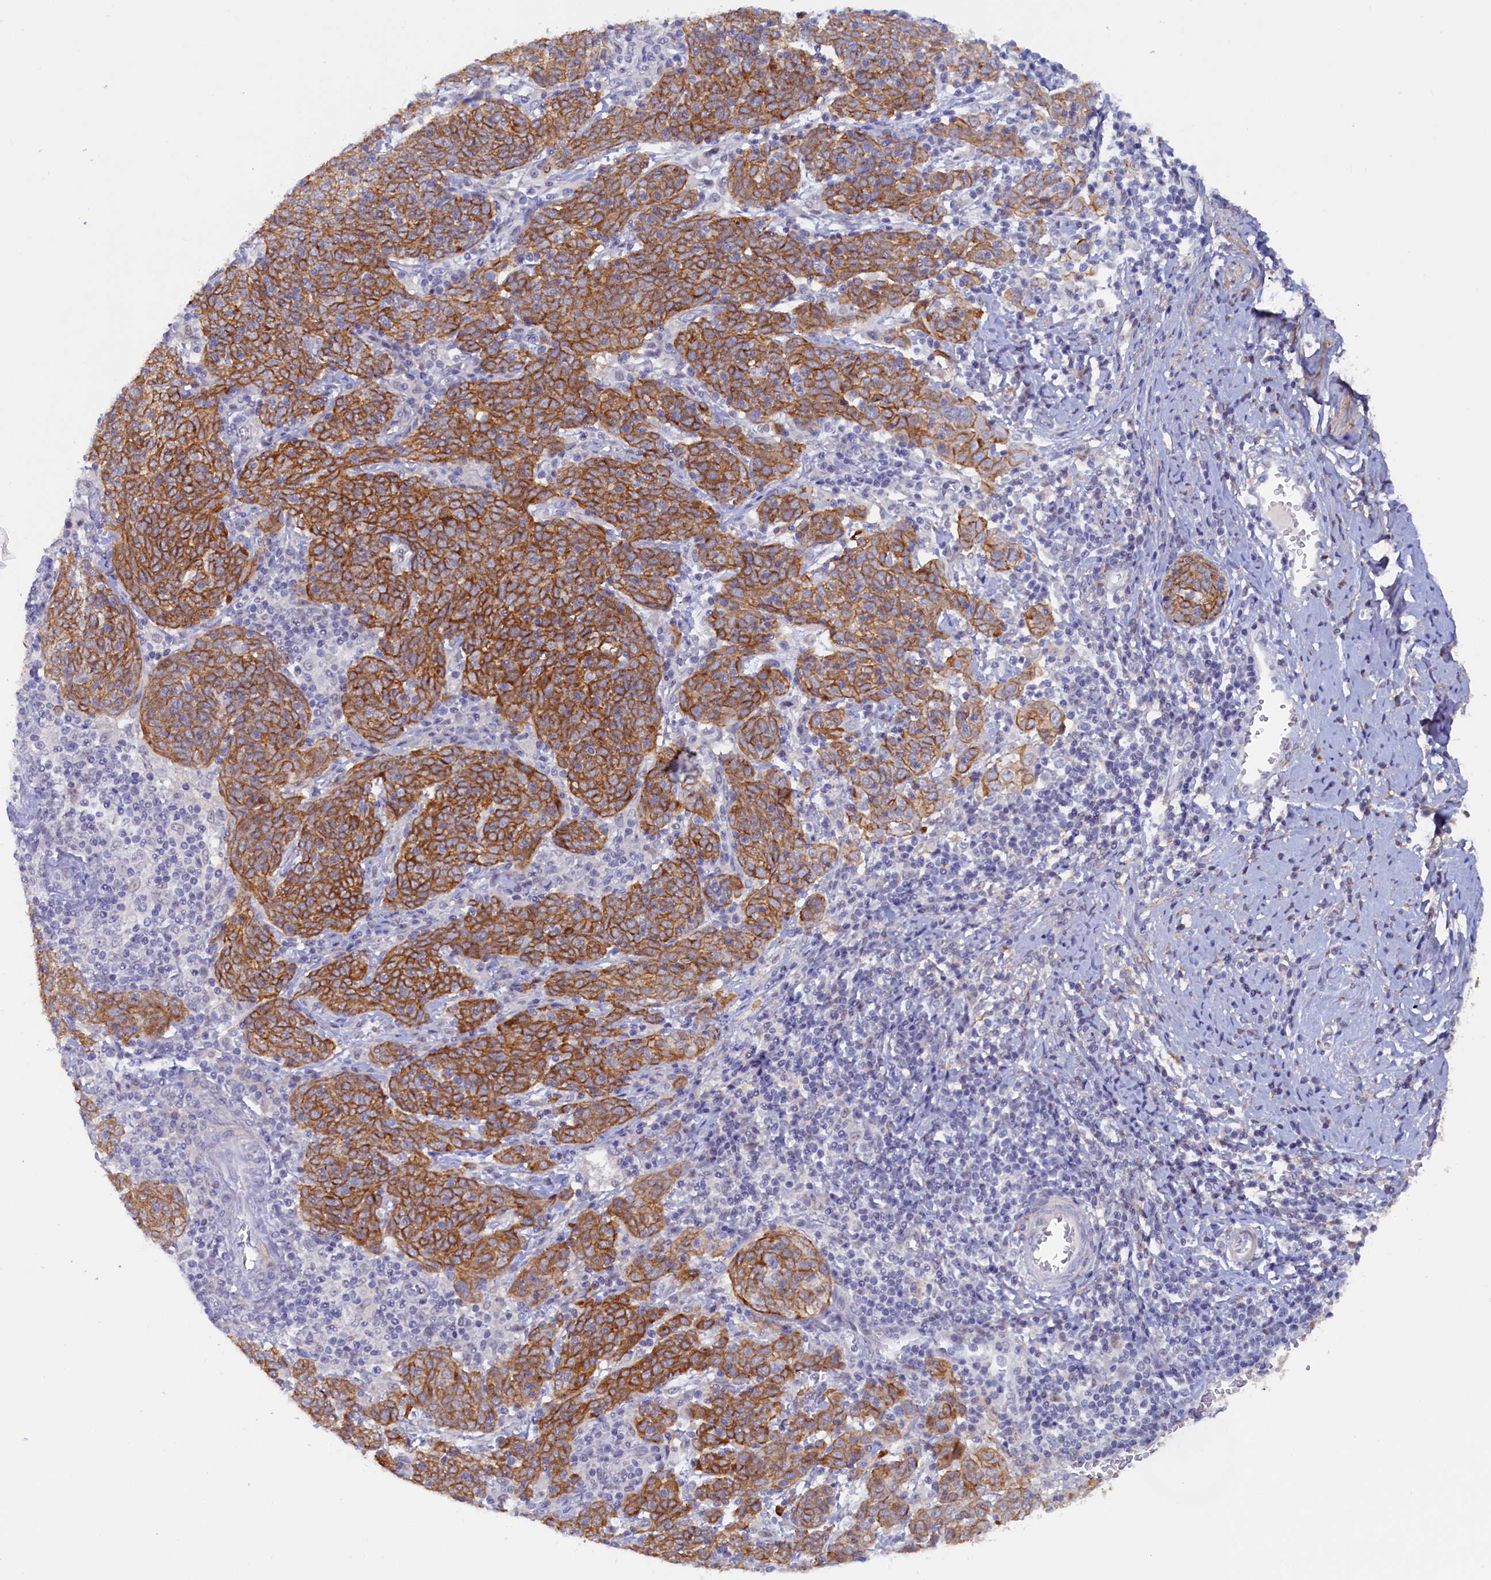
{"staining": {"intensity": "moderate", "quantity": ">75%", "location": "cytoplasmic/membranous"}, "tissue": "cervical cancer", "cell_type": "Tumor cells", "image_type": "cancer", "snomed": [{"axis": "morphology", "description": "Squamous cell carcinoma, NOS"}, {"axis": "topography", "description": "Cervix"}], "caption": "Immunohistochemistry of squamous cell carcinoma (cervical) exhibits medium levels of moderate cytoplasmic/membranous positivity in about >75% of tumor cells. (IHC, brightfield microscopy, high magnification).", "gene": "PACSIN3", "patient": {"sex": "female", "age": 67}}